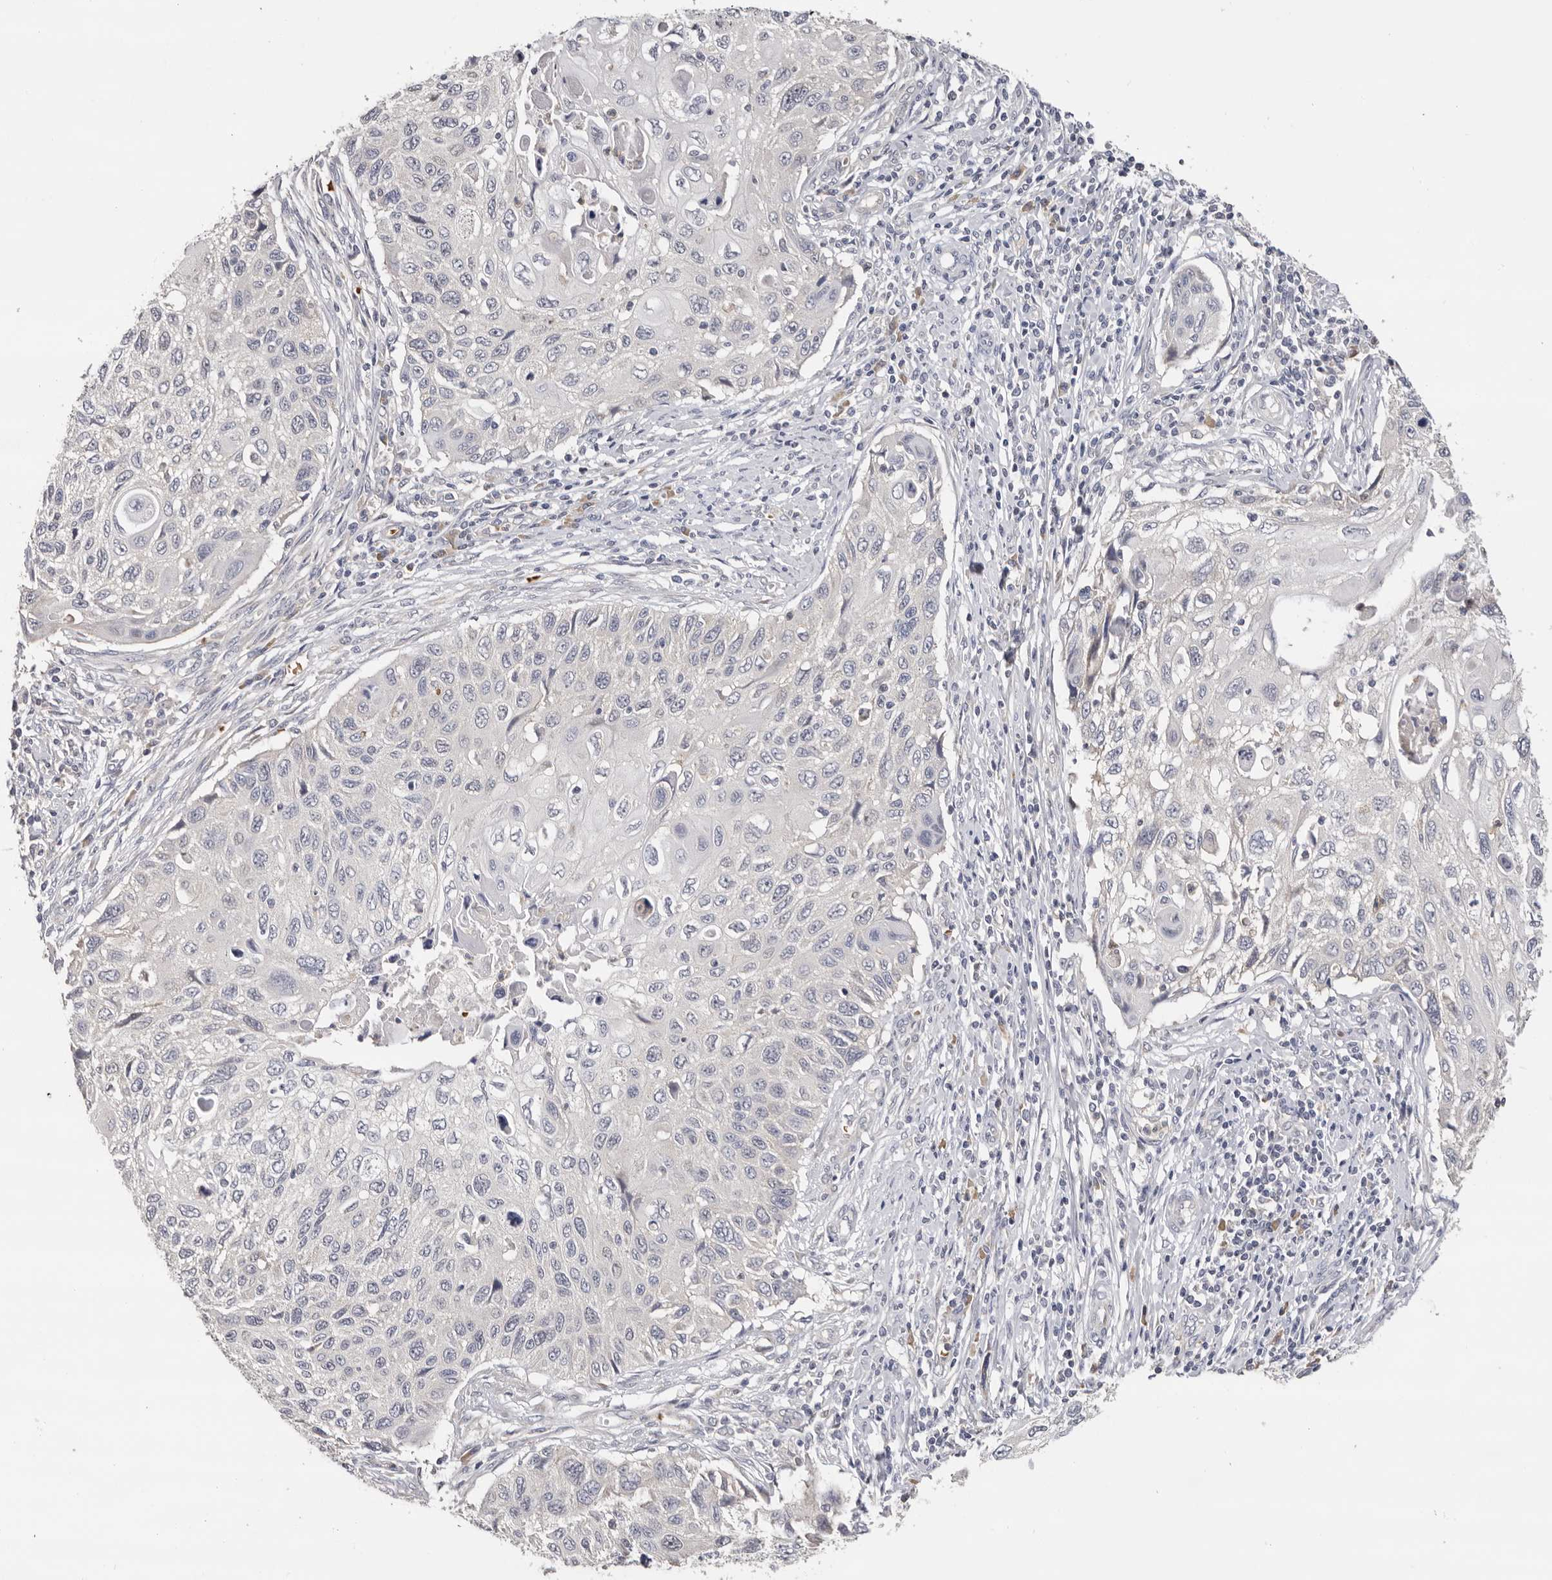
{"staining": {"intensity": "negative", "quantity": "none", "location": "none"}, "tissue": "cervical cancer", "cell_type": "Tumor cells", "image_type": "cancer", "snomed": [{"axis": "morphology", "description": "Squamous cell carcinoma, NOS"}, {"axis": "topography", "description": "Cervix"}], "caption": "IHC histopathology image of human cervical cancer stained for a protein (brown), which reveals no expression in tumor cells. (DAB IHC, high magnification).", "gene": "KIF2B", "patient": {"sex": "female", "age": 70}}